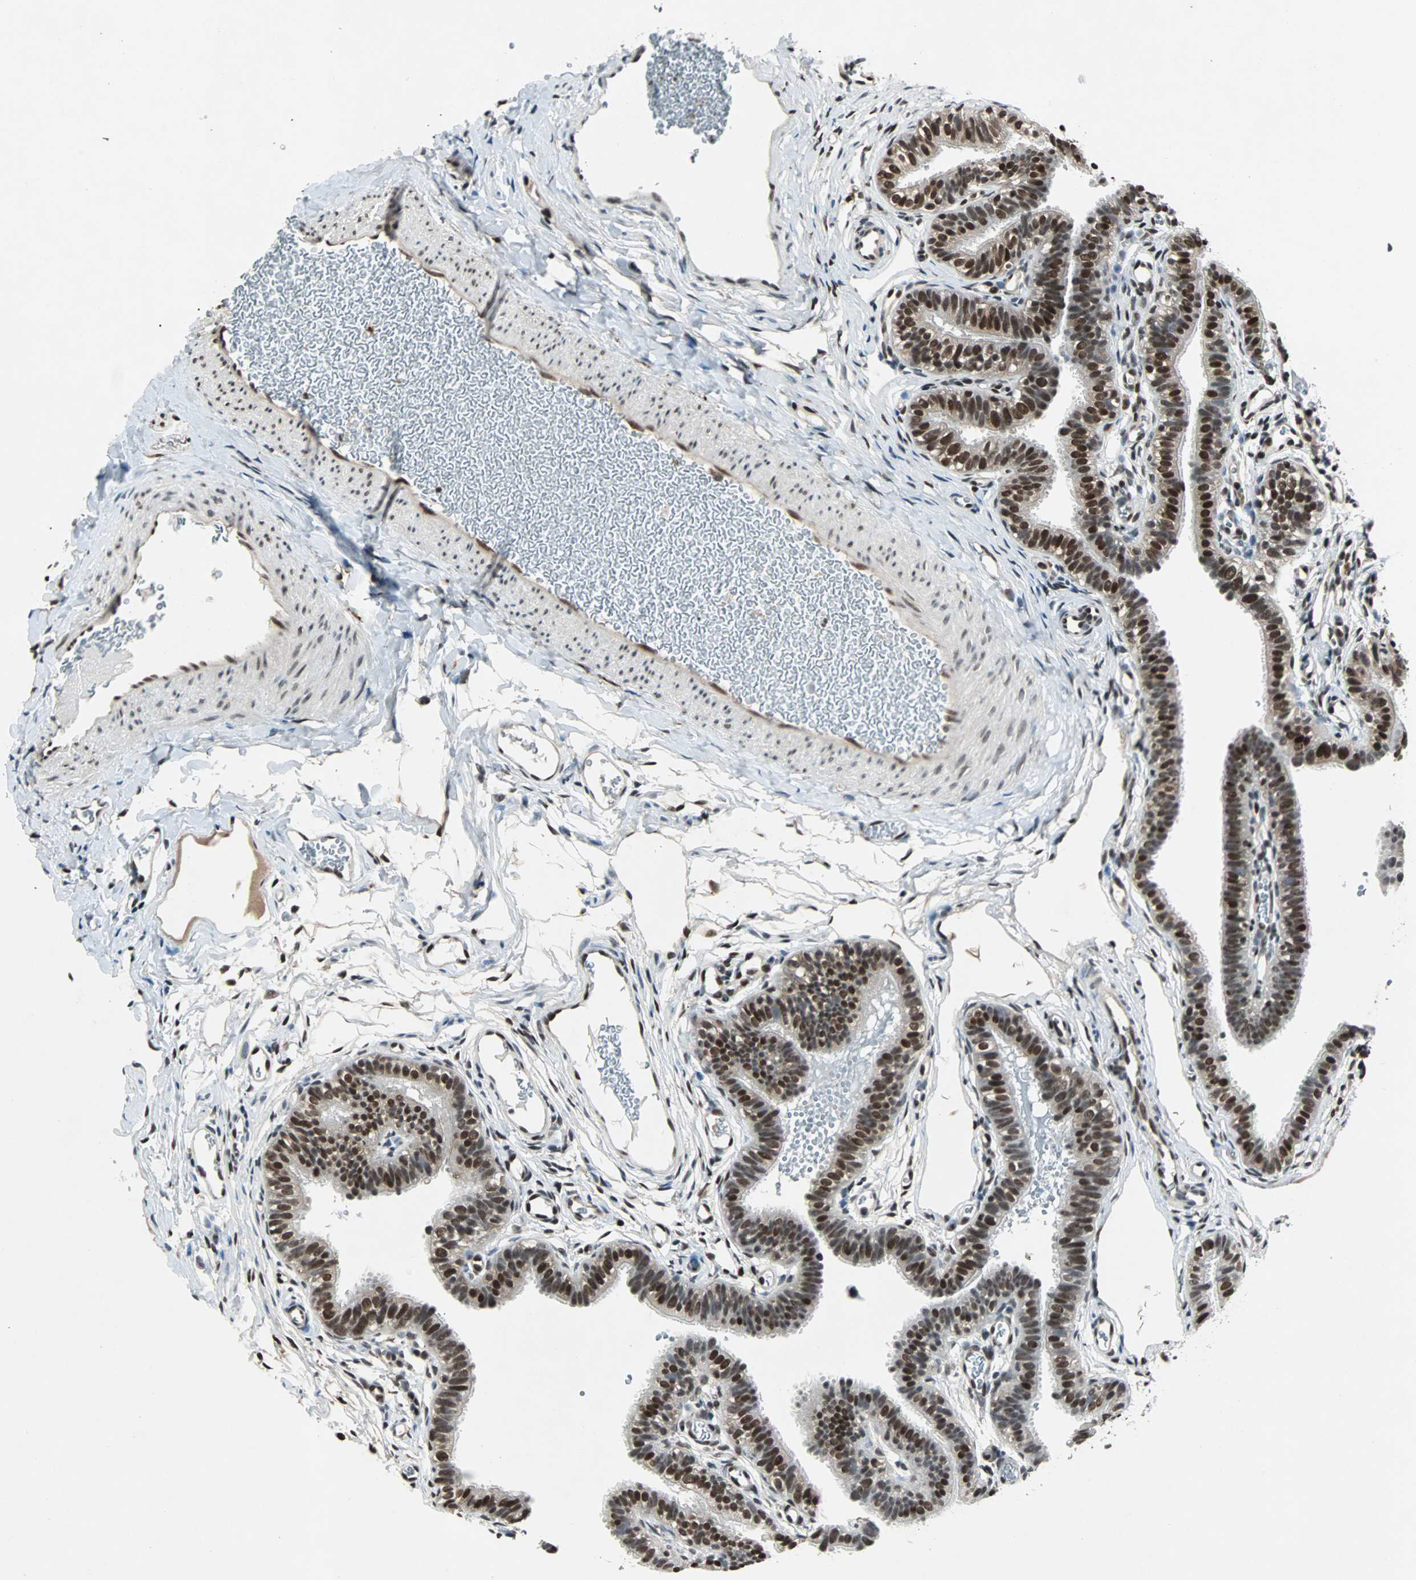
{"staining": {"intensity": "strong", "quantity": ">75%", "location": "cytoplasmic/membranous,nuclear"}, "tissue": "fallopian tube", "cell_type": "Glandular cells", "image_type": "normal", "snomed": [{"axis": "morphology", "description": "Normal tissue, NOS"}, {"axis": "topography", "description": "Fallopian tube"}, {"axis": "topography", "description": "Placenta"}], "caption": "Immunohistochemistry (DAB (3,3'-diaminobenzidine)) staining of unremarkable human fallopian tube exhibits strong cytoplasmic/membranous,nuclear protein positivity in about >75% of glandular cells.", "gene": "ACLY", "patient": {"sex": "female", "age": 34}}